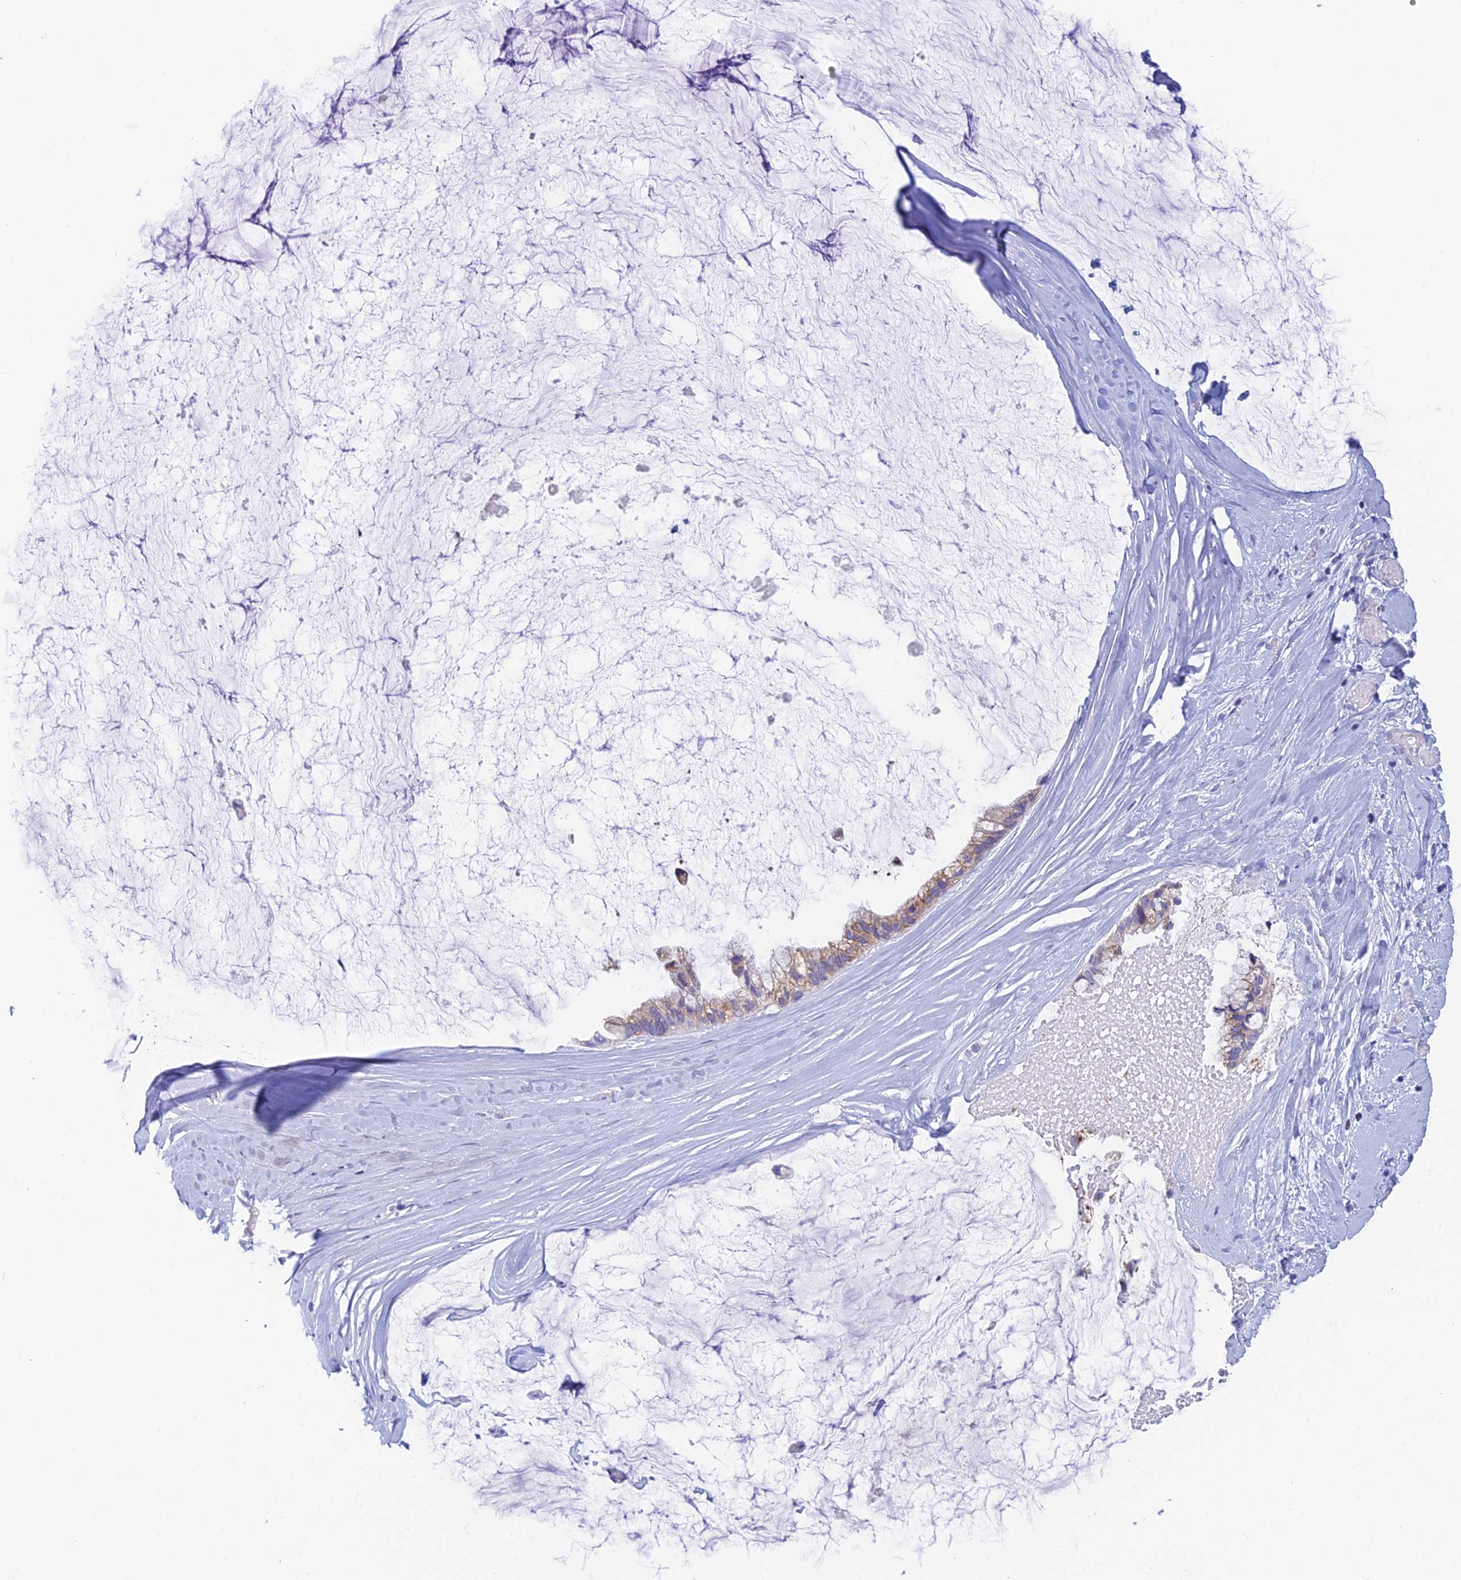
{"staining": {"intensity": "weak", "quantity": "25%-75%", "location": "cytoplasmic/membranous"}, "tissue": "ovarian cancer", "cell_type": "Tumor cells", "image_type": "cancer", "snomed": [{"axis": "morphology", "description": "Cystadenocarcinoma, mucinous, NOS"}, {"axis": "topography", "description": "Ovary"}], "caption": "Tumor cells demonstrate weak cytoplasmic/membranous staining in approximately 25%-75% of cells in mucinous cystadenocarcinoma (ovarian). (Stains: DAB in brown, nuclei in blue, Microscopy: brightfield microscopy at high magnification).", "gene": "REXO5", "patient": {"sex": "female", "age": 39}}